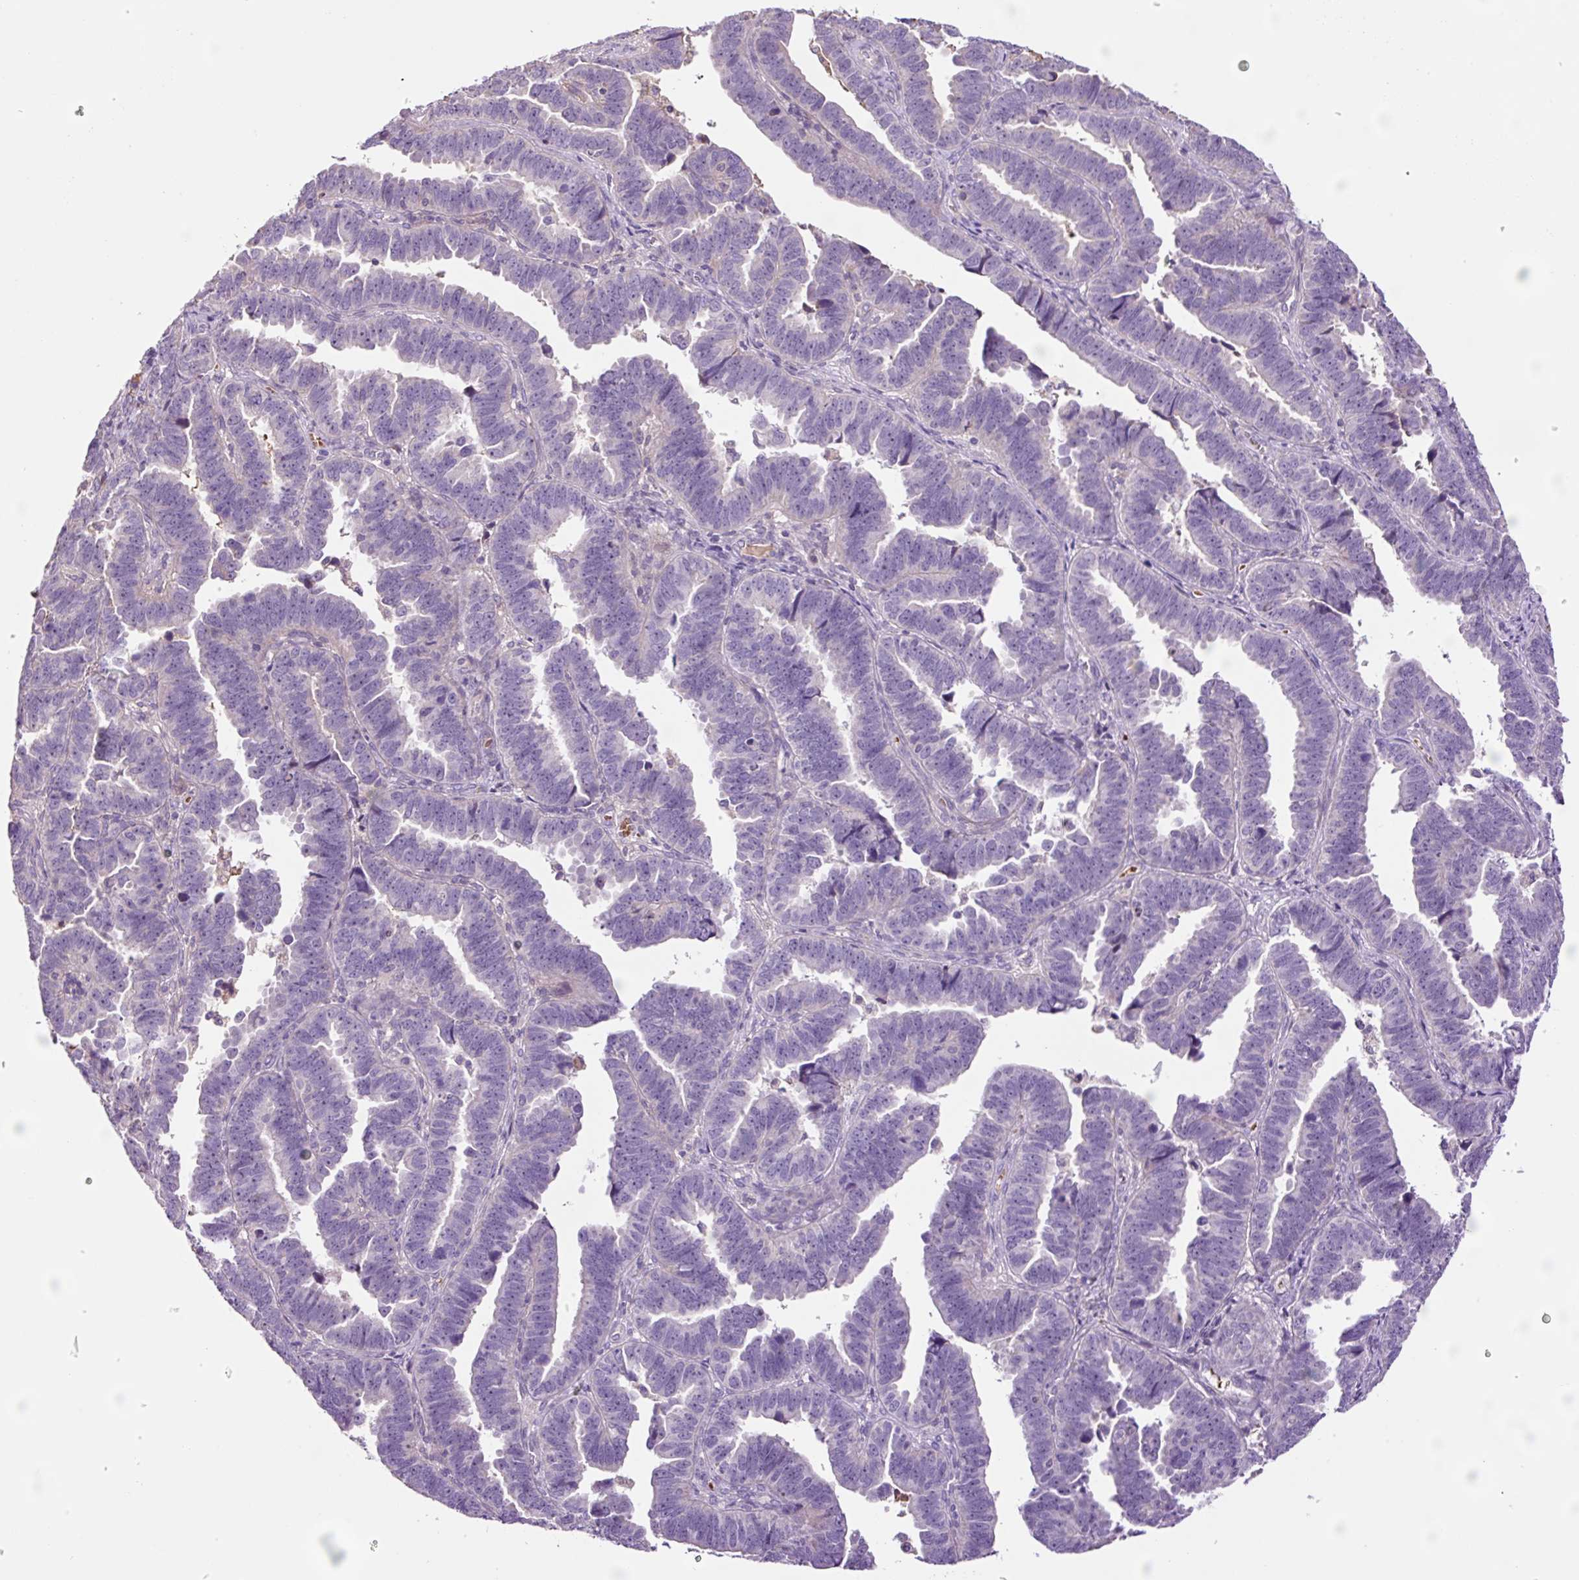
{"staining": {"intensity": "negative", "quantity": "none", "location": "none"}, "tissue": "endometrial cancer", "cell_type": "Tumor cells", "image_type": "cancer", "snomed": [{"axis": "morphology", "description": "Adenocarcinoma, NOS"}, {"axis": "topography", "description": "Endometrium"}], "caption": "High magnification brightfield microscopy of endometrial cancer stained with DAB (3,3'-diaminobenzidine) (brown) and counterstained with hematoxylin (blue): tumor cells show no significant expression.", "gene": "TMEM235", "patient": {"sex": "female", "age": 75}}